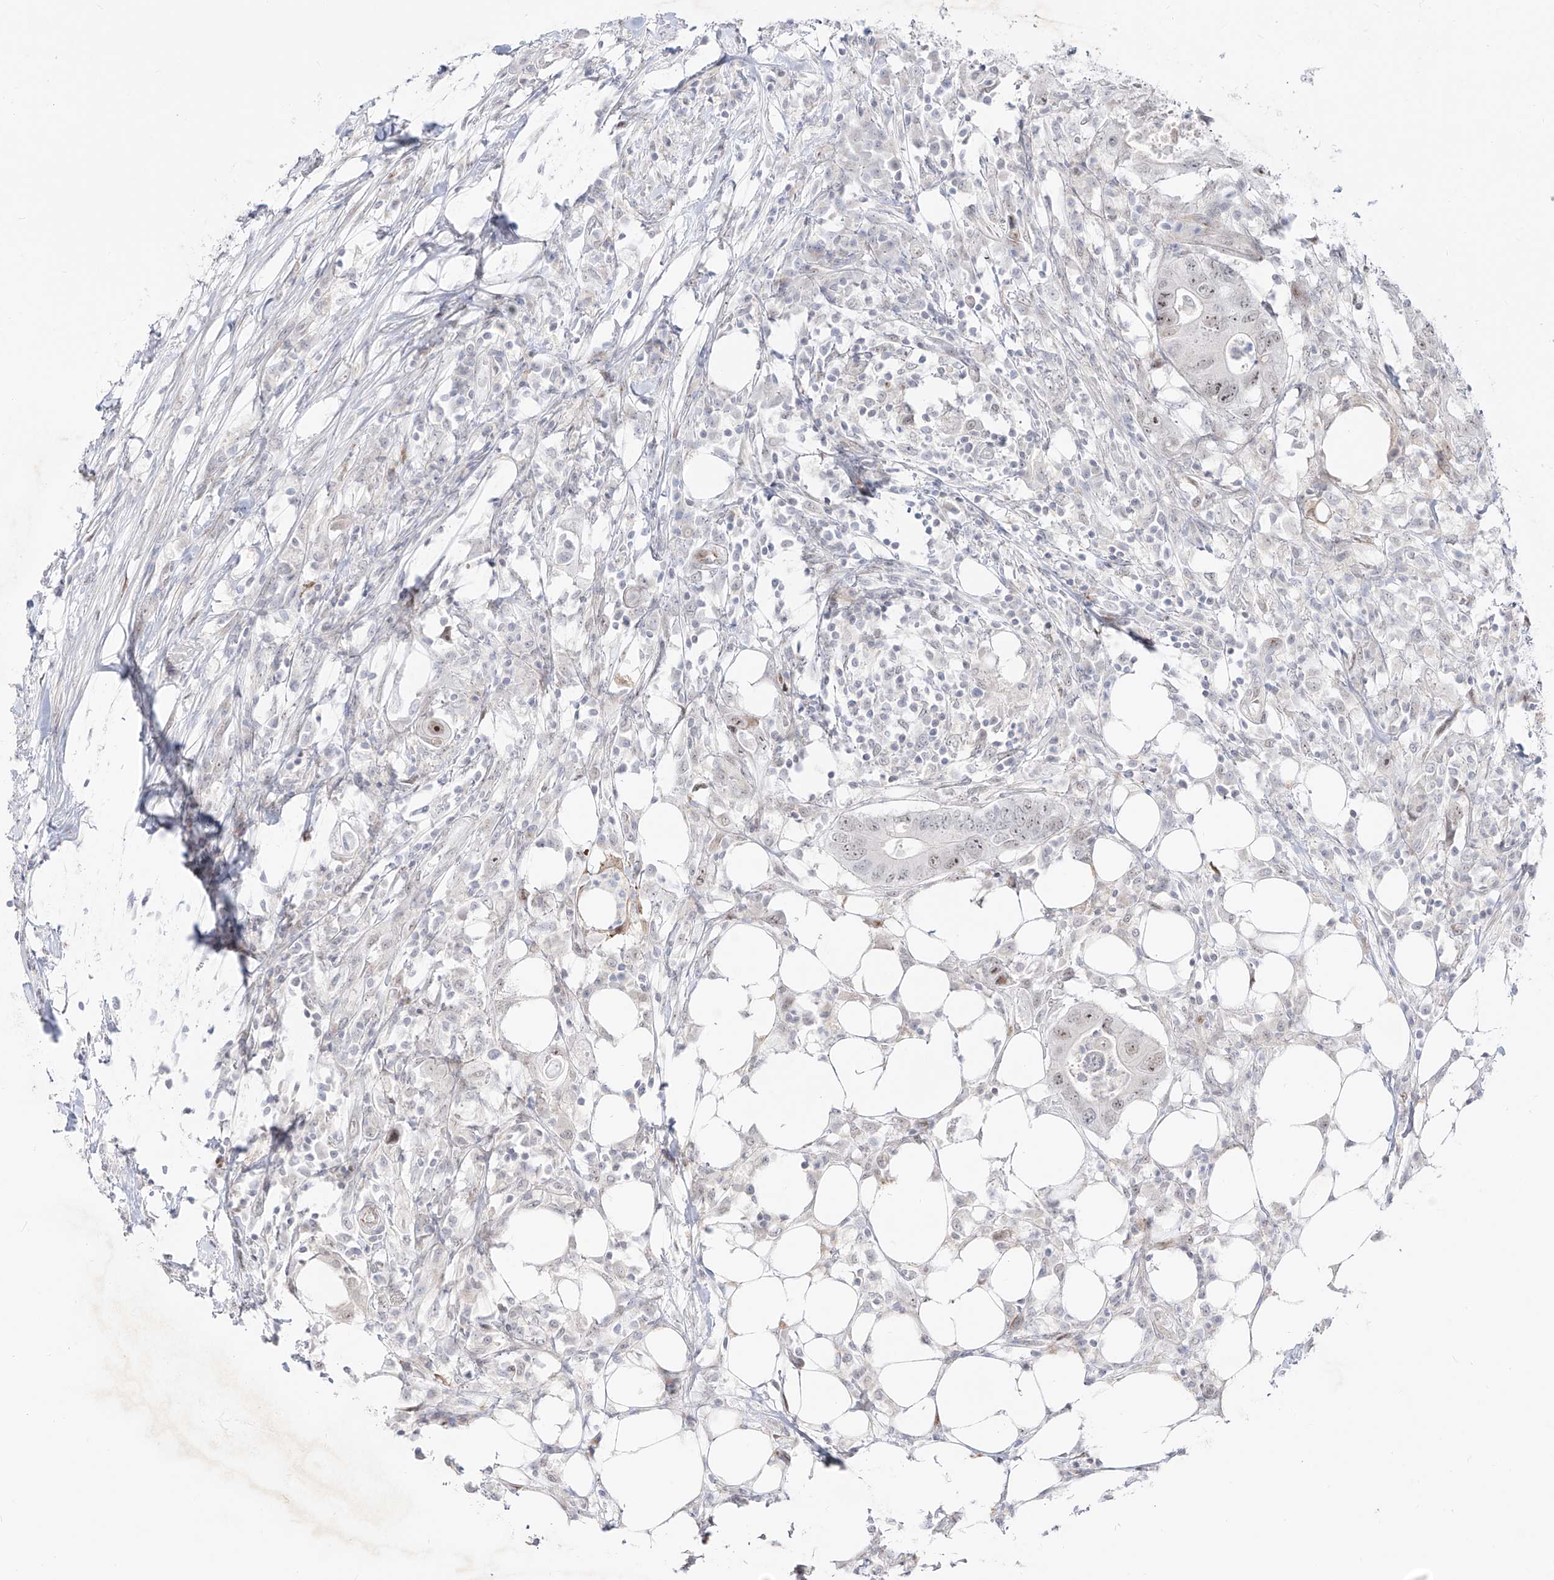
{"staining": {"intensity": "weak", "quantity": "<25%", "location": "nuclear"}, "tissue": "colorectal cancer", "cell_type": "Tumor cells", "image_type": "cancer", "snomed": [{"axis": "morphology", "description": "Adenocarcinoma, NOS"}, {"axis": "topography", "description": "Colon"}], "caption": "A micrograph of adenocarcinoma (colorectal) stained for a protein displays no brown staining in tumor cells. (Stains: DAB (3,3'-diaminobenzidine) immunohistochemistry (IHC) with hematoxylin counter stain, Microscopy: brightfield microscopy at high magnification).", "gene": "ZNF180", "patient": {"sex": "male", "age": 71}}